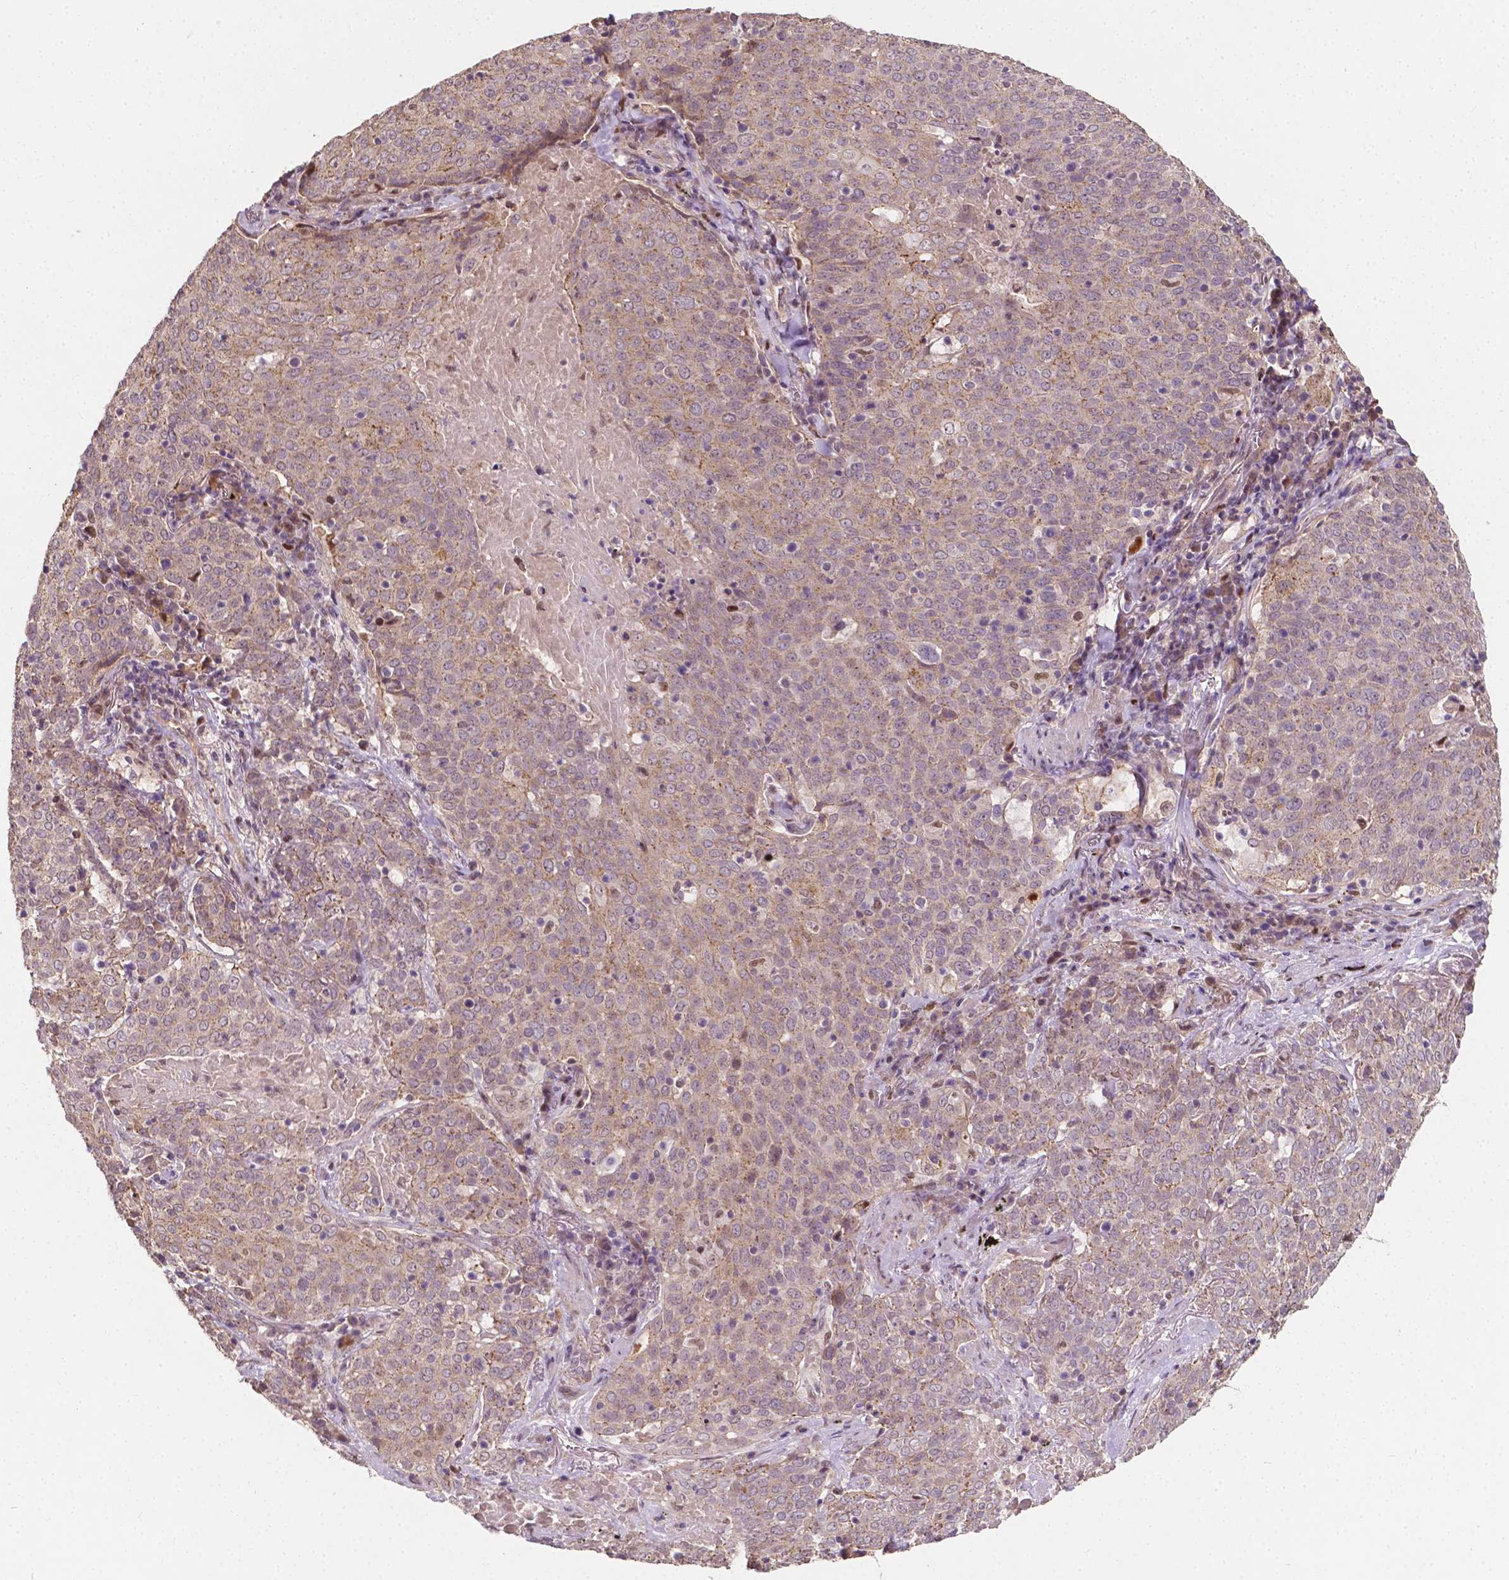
{"staining": {"intensity": "weak", "quantity": "25%-75%", "location": "cytoplasmic/membranous"}, "tissue": "lung cancer", "cell_type": "Tumor cells", "image_type": "cancer", "snomed": [{"axis": "morphology", "description": "Squamous cell carcinoma, NOS"}, {"axis": "topography", "description": "Lung"}], "caption": "A histopathology image showing weak cytoplasmic/membranous expression in approximately 25%-75% of tumor cells in lung cancer (squamous cell carcinoma), as visualized by brown immunohistochemical staining.", "gene": "DUSP16", "patient": {"sex": "male", "age": 82}}